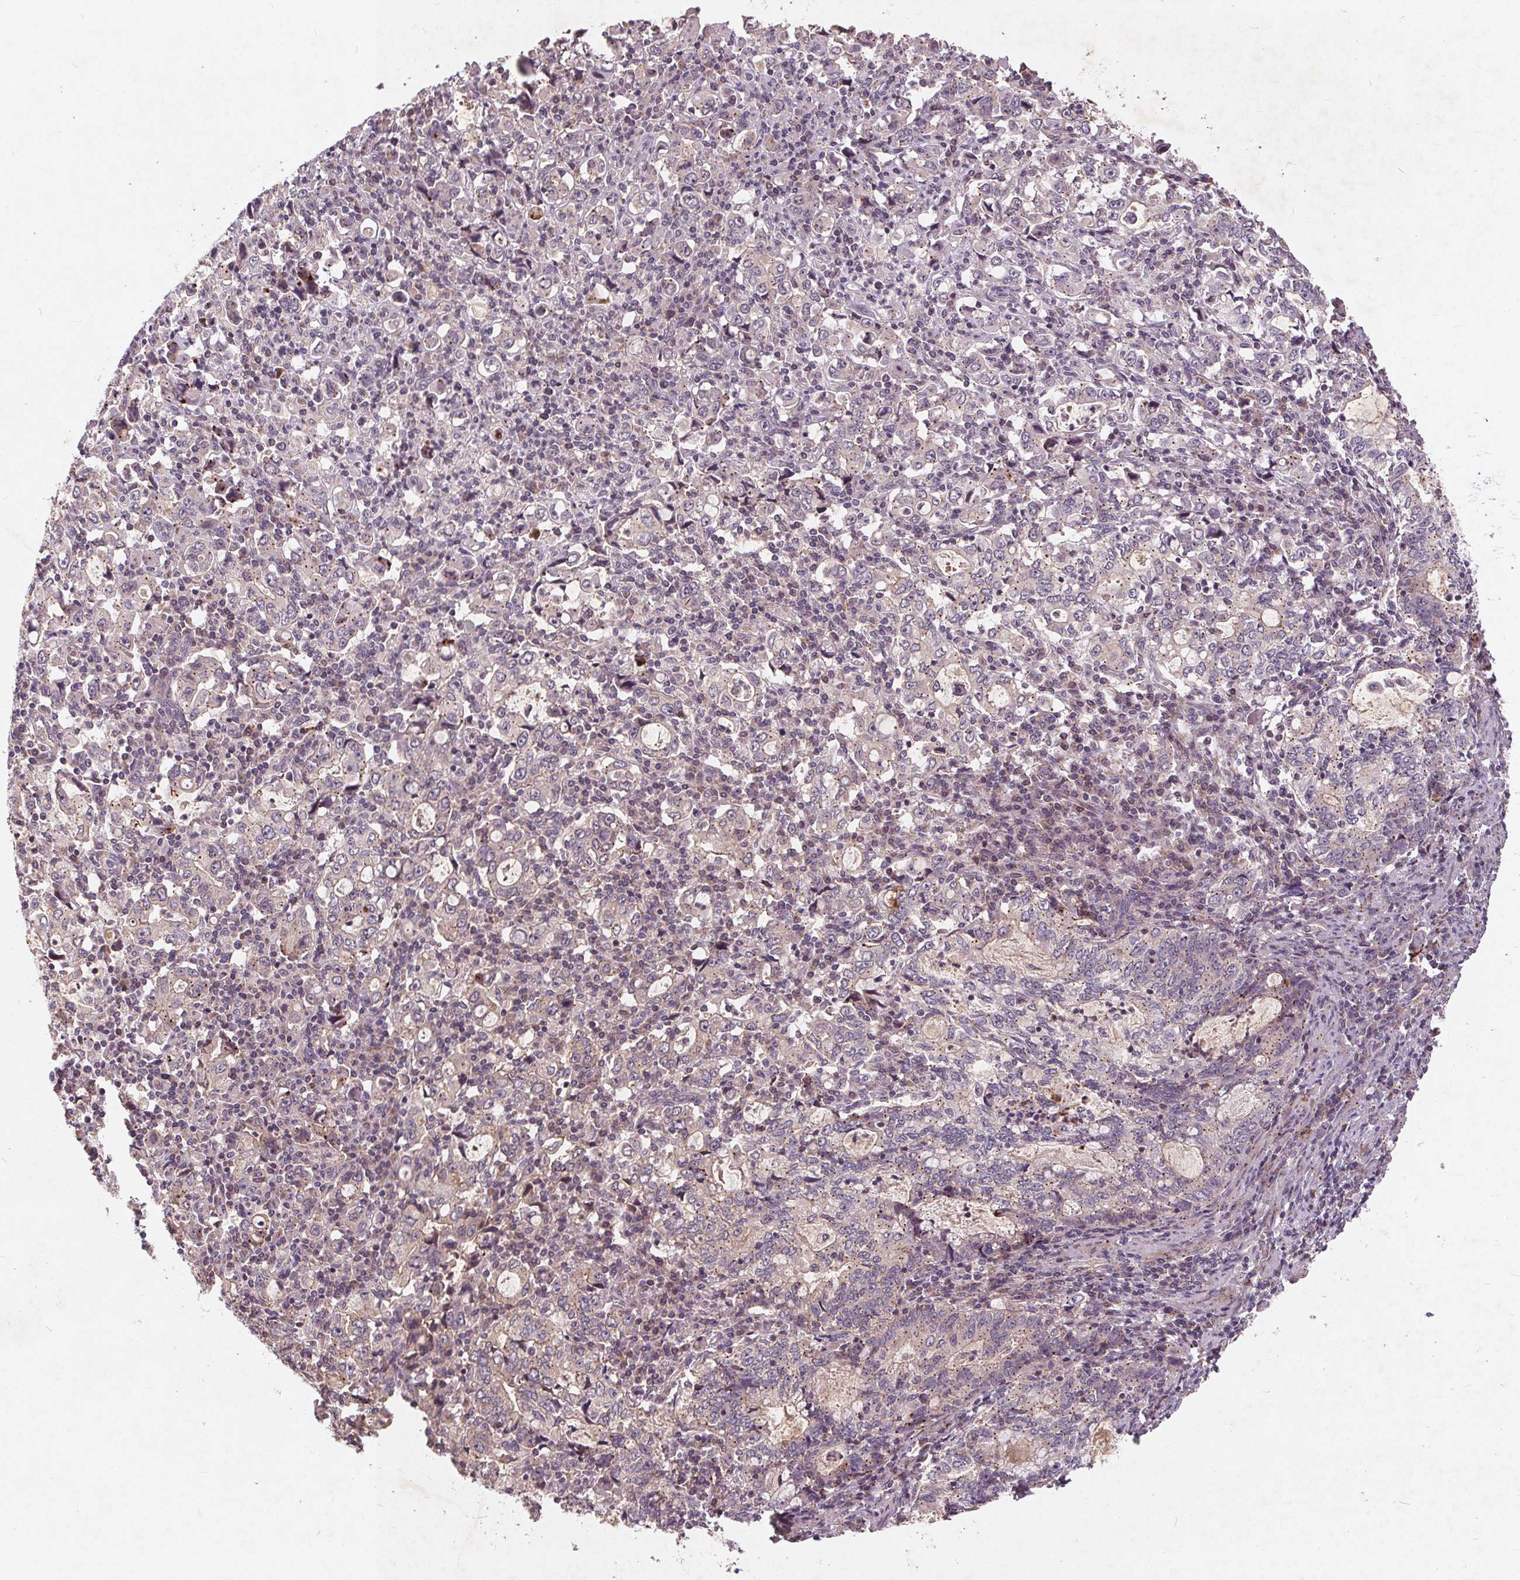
{"staining": {"intensity": "negative", "quantity": "none", "location": "none"}, "tissue": "stomach cancer", "cell_type": "Tumor cells", "image_type": "cancer", "snomed": [{"axis": "morphology", "description": "Adenocarcinoma, NOS"}, {"axis": "topography", "description": "Stomach, lower"}], "caption": "This is an immunohistochemistry (IHC) photomicrograph of human stomach cancer. There is no expression in tumor cells.", "gene": "CSNK1G2", "patient": {"sex": "female", "age": 72}}